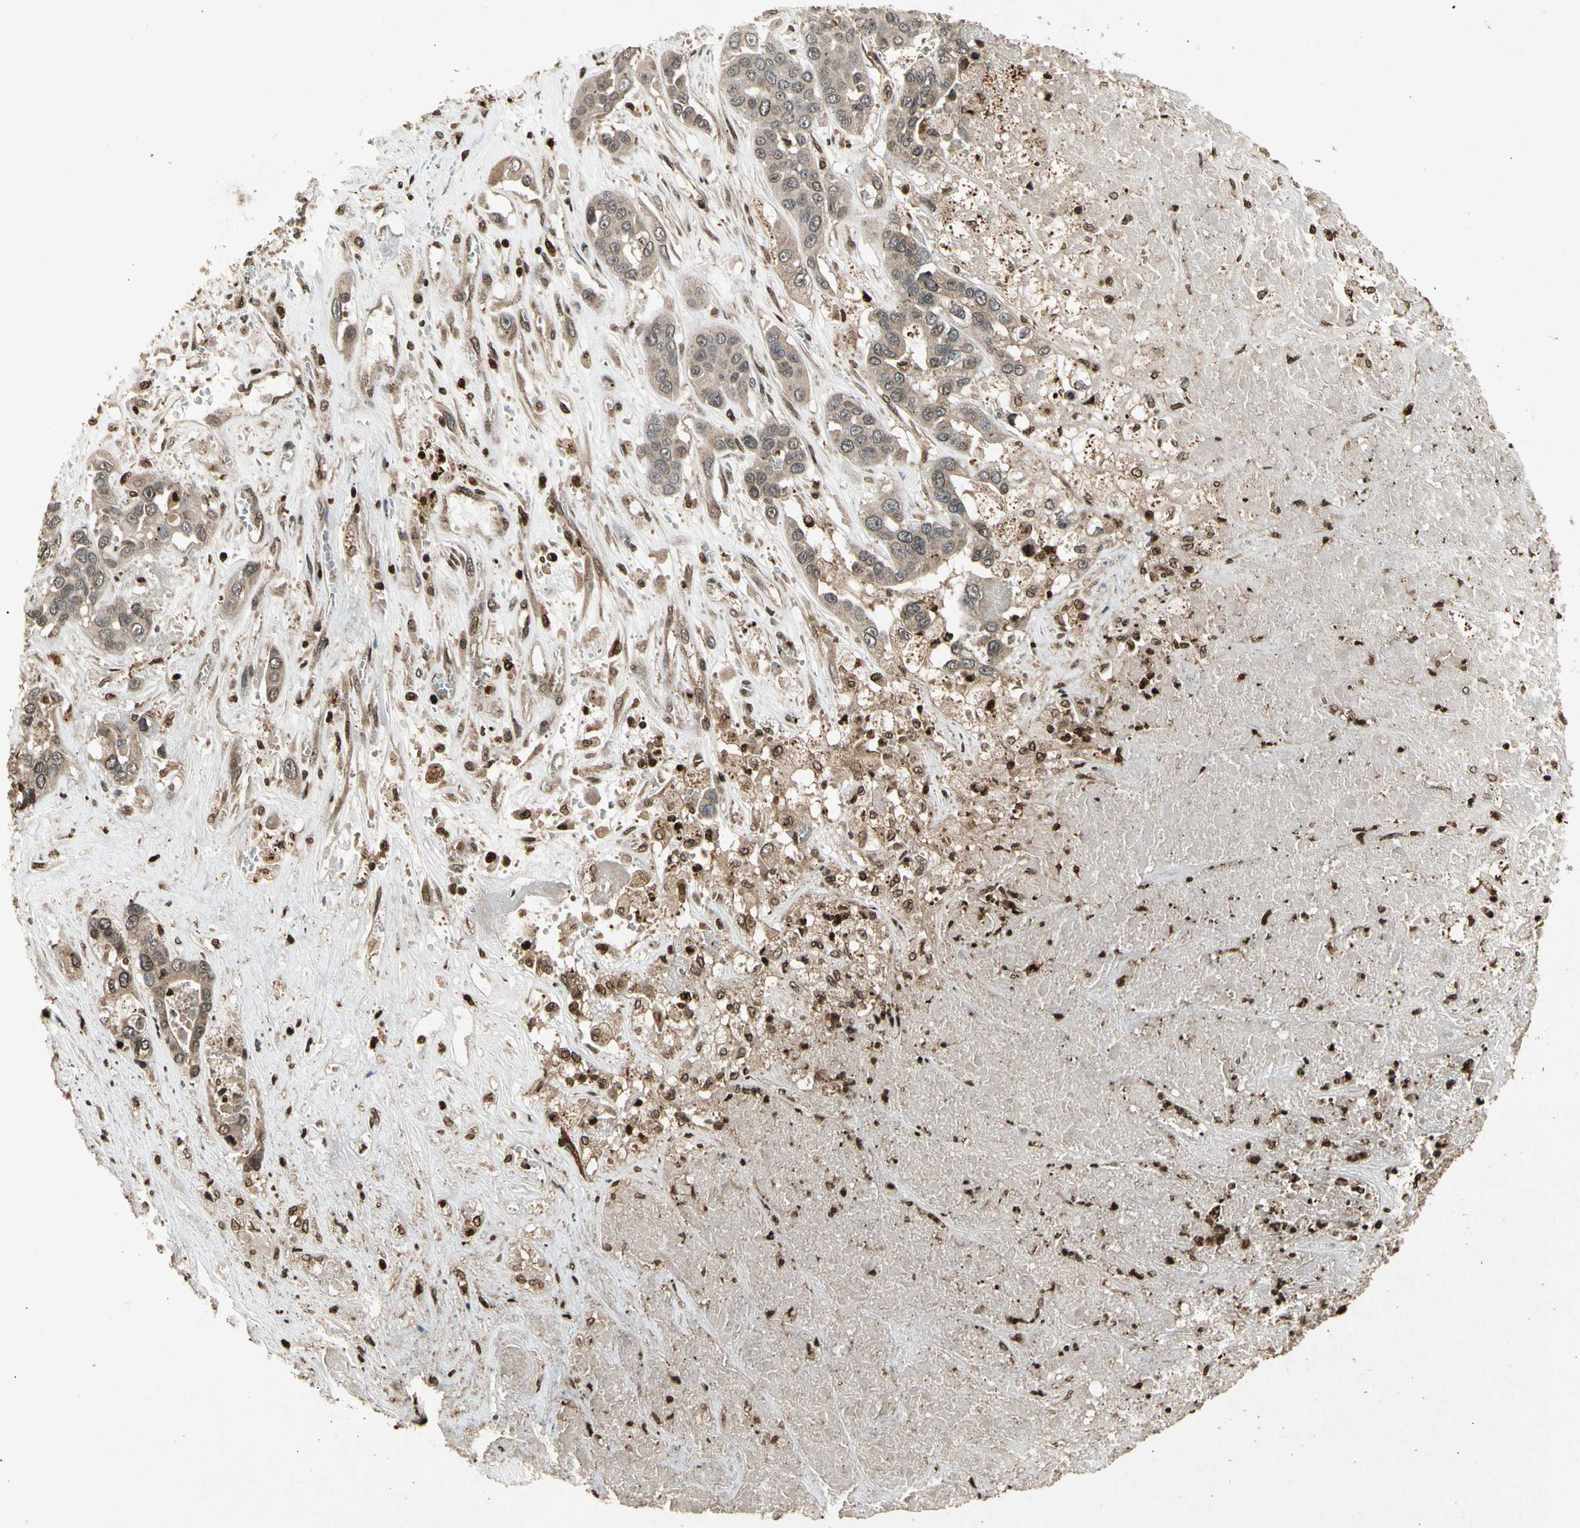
{"staining": {"intensity": "moderate", "quantity": ">75%", "location": "cytoplasmic/membranous"}, "tissue": "liver cancer", "cell_type": "Tumor cells", "image_type": "cancer", "snomed": [{"axis": "morphology", "description": "Cholangiocarcinoma"}, {"axis": "topography", "description": "Liver"}], "caption": "Liver cholangiocarcinoma stained with DAB immunohistochemistry (IHC) demonstrates medium levels of moderate cytoplasmic/membranous positivity in approximately >75% of tumor cells. The staining was performed using DAB, with brown indicating positive protein expression. Nuclei are stained blue with hematoxylin.", "gene": "GLRX", "patient": {"sex": "female", "age": 52}}